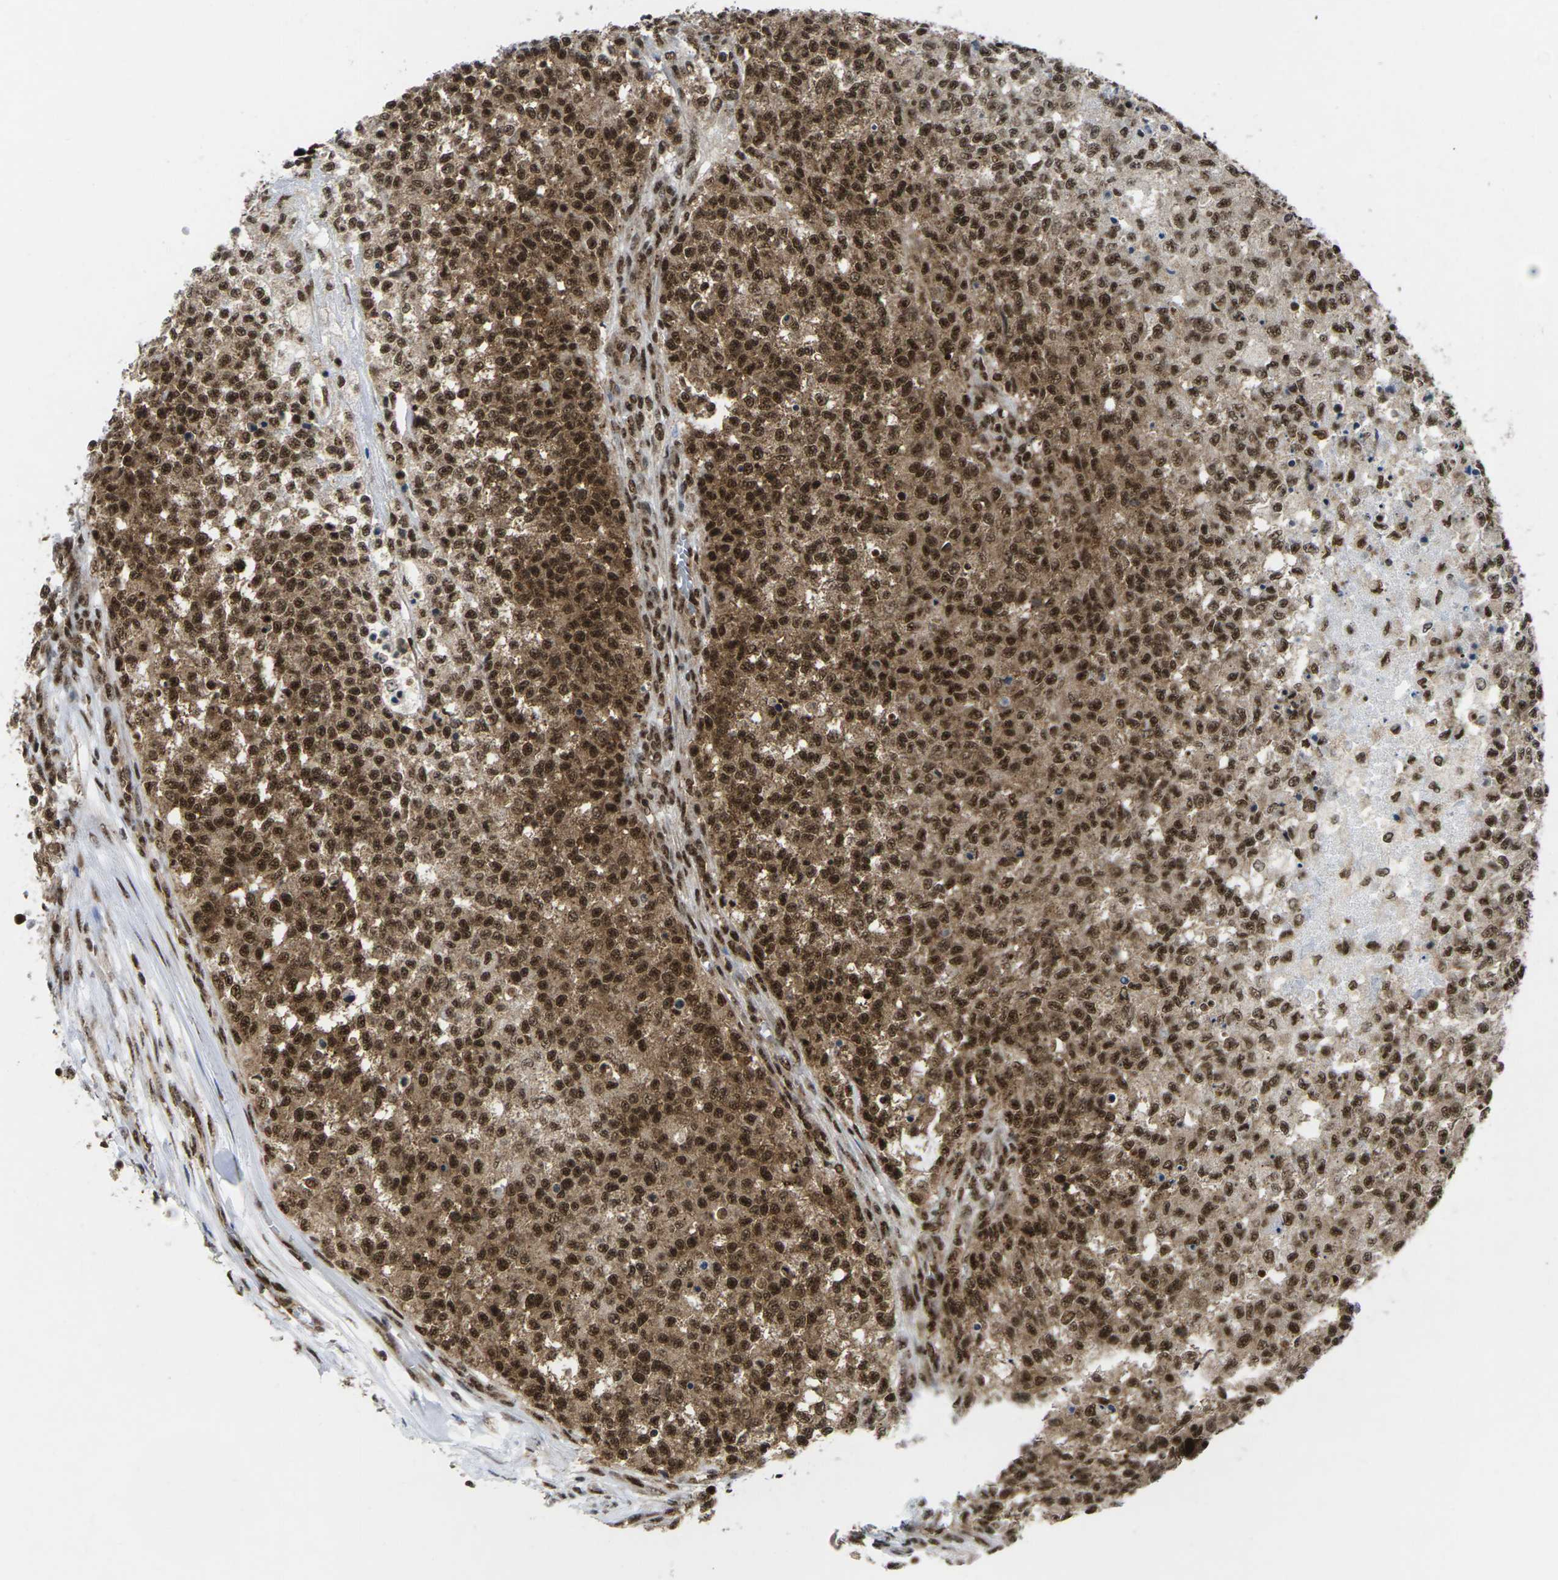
{"staining": {"intensity": "strong", "quantity": ">75%", "location": "cytoplasmic/membranous,nuclear"}, "tissue": "testis cancer", "cell_type": "Tumor cells", "image_type": "cancer", "snomed": [{"axis": "morphology", "description": "Seminoma, NOS"}, {"axis": "topography", "description": "Testis"}], "caption": "Testis cancer (seminoma) tissue displays strong cytoplasmic/membranous and nuclear positivity in approximately >75% of tumor cells", "gene": "MAGOH", "patient": {"sex": "male", "age": 59}}